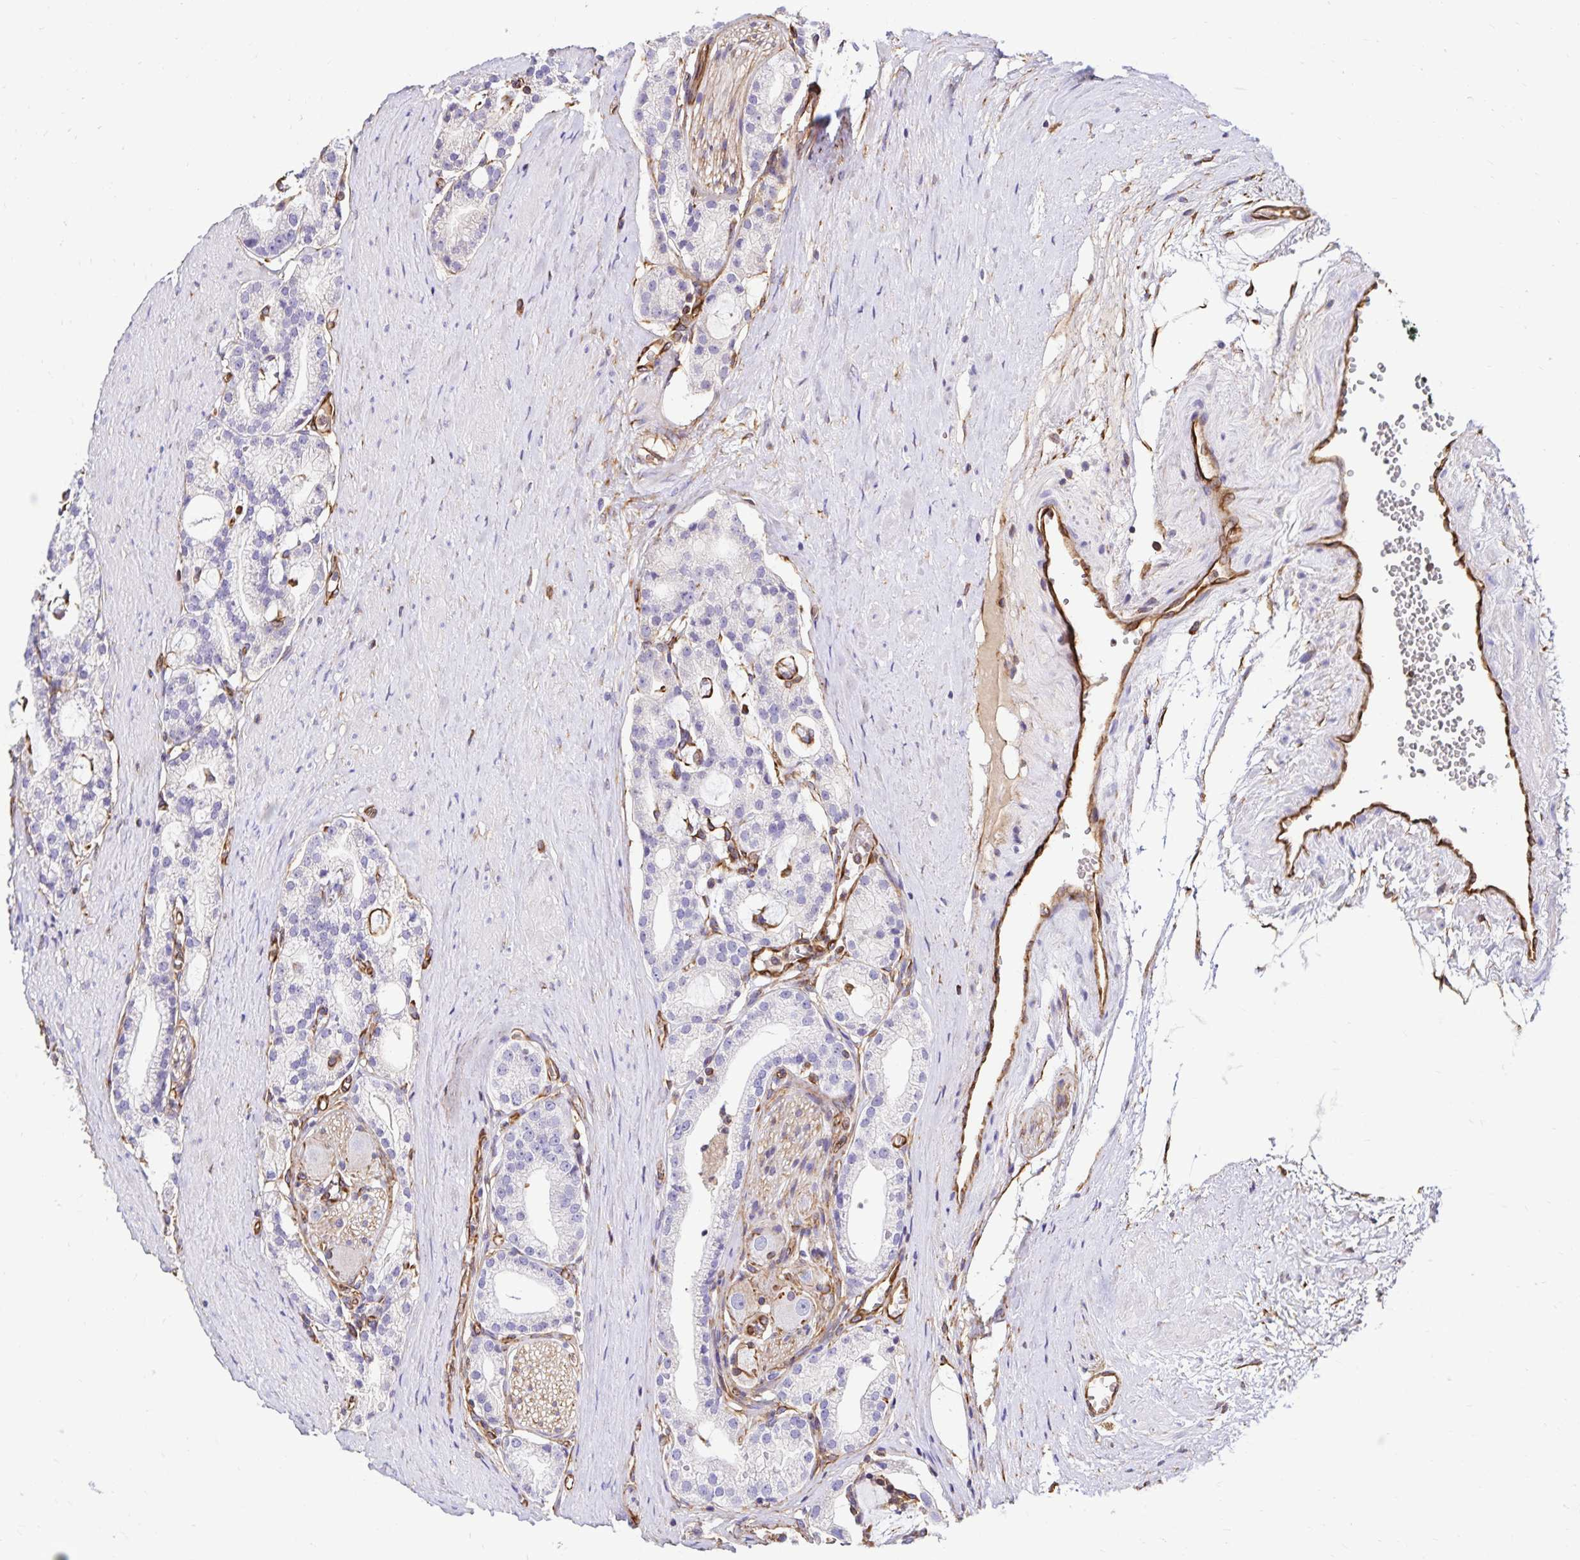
{"staining": {"intensity": "negative", "quantity": "none", "location": "none"}, "tissue": "prostate cancer", "cell_type": "Tumor cells", "image_type": "cancer", "snomed": [{"axis": "morphology", "description": "Adenocarcinoma, High grade"}, {"axis": "topography", "description": "Prostate"}], "caption": "A histopathology image of prostate adenocarcinoma (high-grade) stained for a protein reveals no brown staining in tumor cells.", "gene": "TRPV6", "patient": {"sex": "male", "age": 71}}